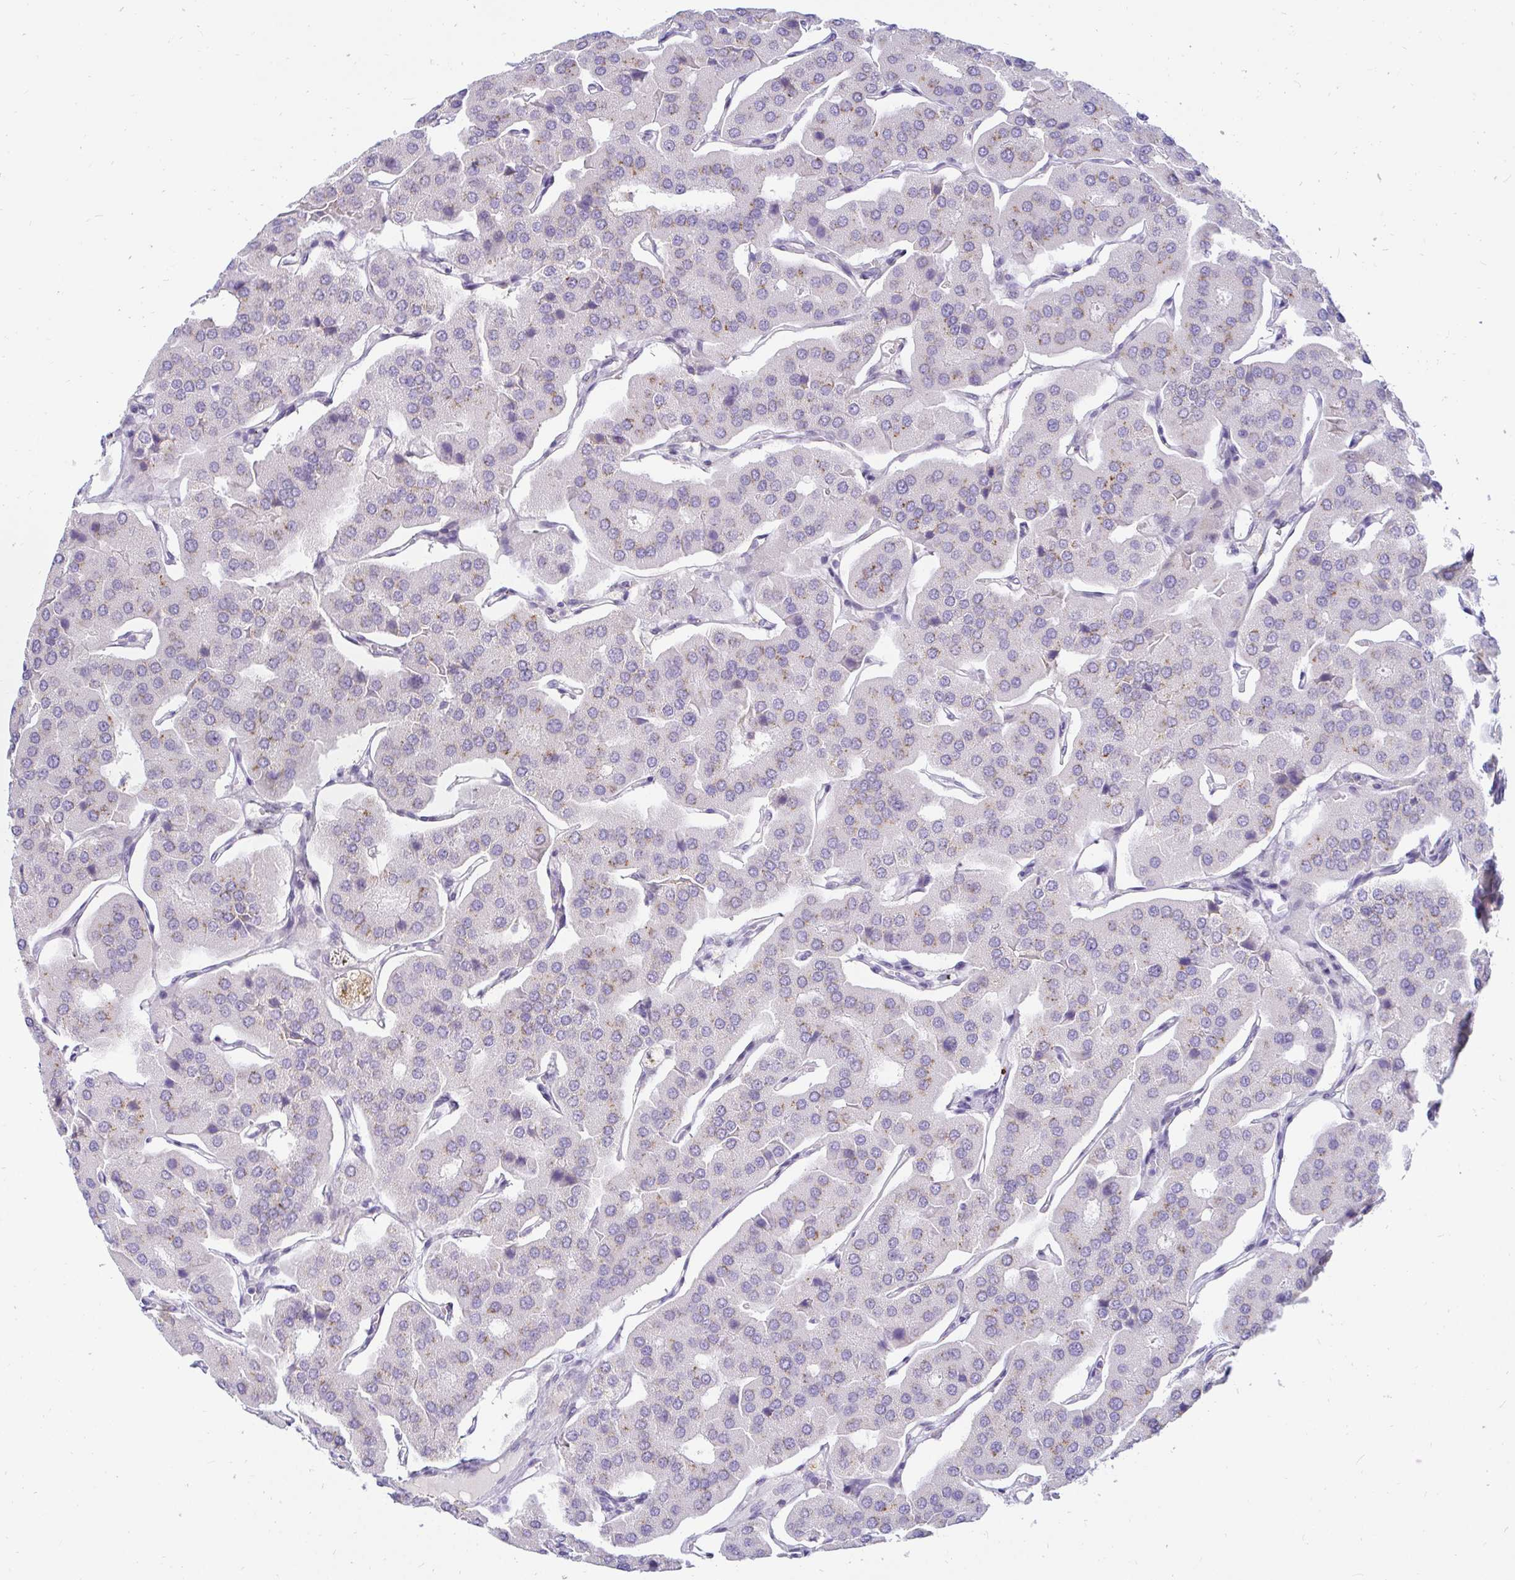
{"staining": {"intensity": "weak", "quantity": "<25%", "location": "cytoplasmic/membranous"}, "tissue": "parathyroid gland", "cell_type": "Glandular cells", "image_type": "normal", "snomed": [{"axis": "morphology", "description": "Normal tissue, NOS"}, {"axis": "morphology", "description": "Adenoma, NOS"}, {"axis": "topography", "description": "Parathyroid gland"}], "caption": "Image shows no significant protein positivity in glandular cells of normal parathyroid gland. (DAB (3,3'-diaminobenzidine) immunohistochemistry visualized using brightfield microscopy, high magnification).", "gene": "OR51D1", "patient": {"sex": "female", "age": 86}}